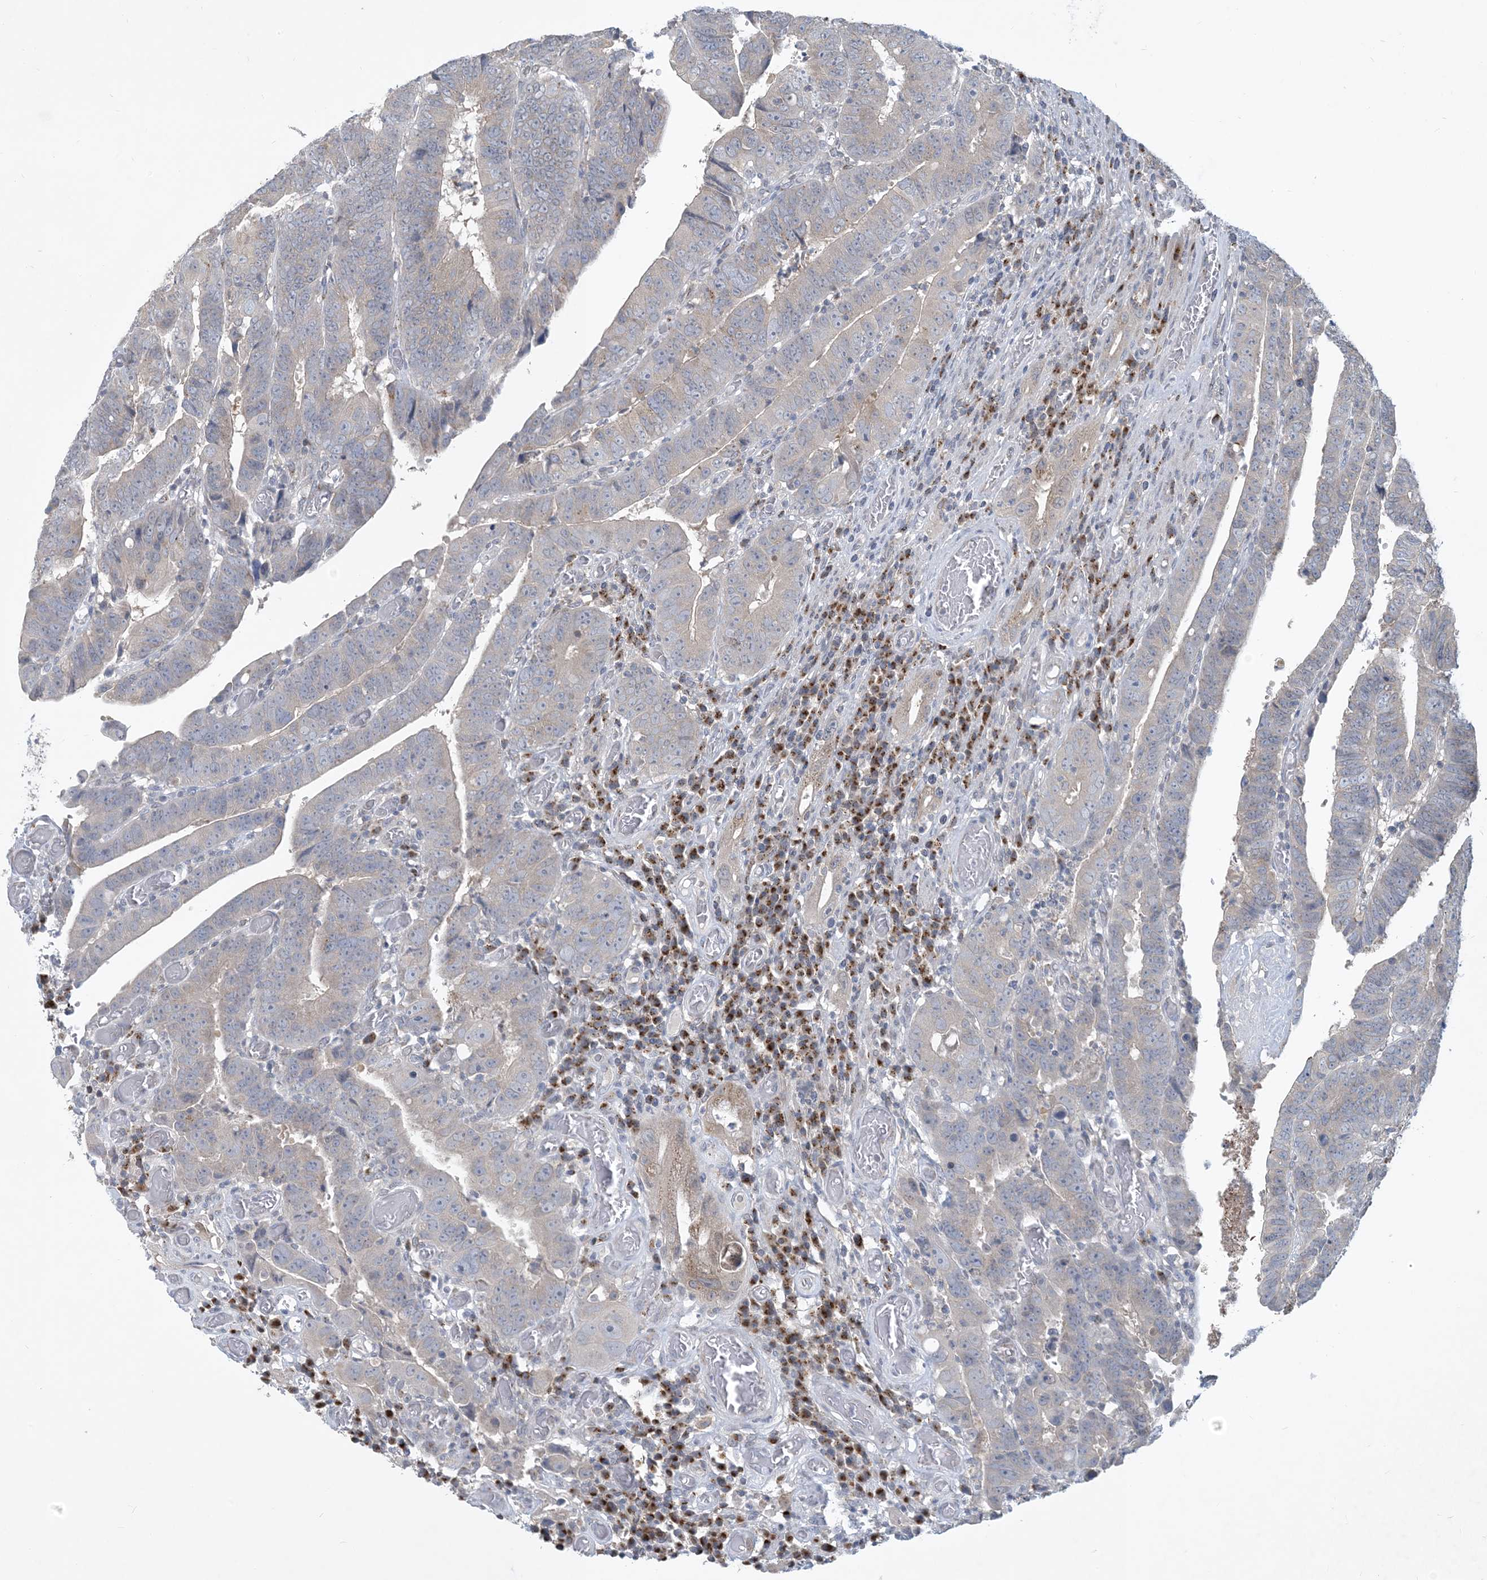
{"staining": {"intensity": "weak", "quantity": "25%-75%", "location": "cytoplasmic/membranous"}, "tissue": "colorectal cancer", "cell_type": "Tumor cells", "image_type": "cancer", "snomed": [{"axis": "morphology", "description": "Normal tissue, NOS"}, {"axis": "morphology", "description": "Adenocarcinoma, NOS"}, {"axis": "topography", "description": "Rectum"}], "caption": "The histopathology image reveals immunohistochemical staining of adenocarcinoma (colorectal). There is weak cytoplasmic/membranous positivity is identified in about 25%-75% of tumor cells.", "gene": "CCDC14", "patient": {"sex": "female", "age": 65}}